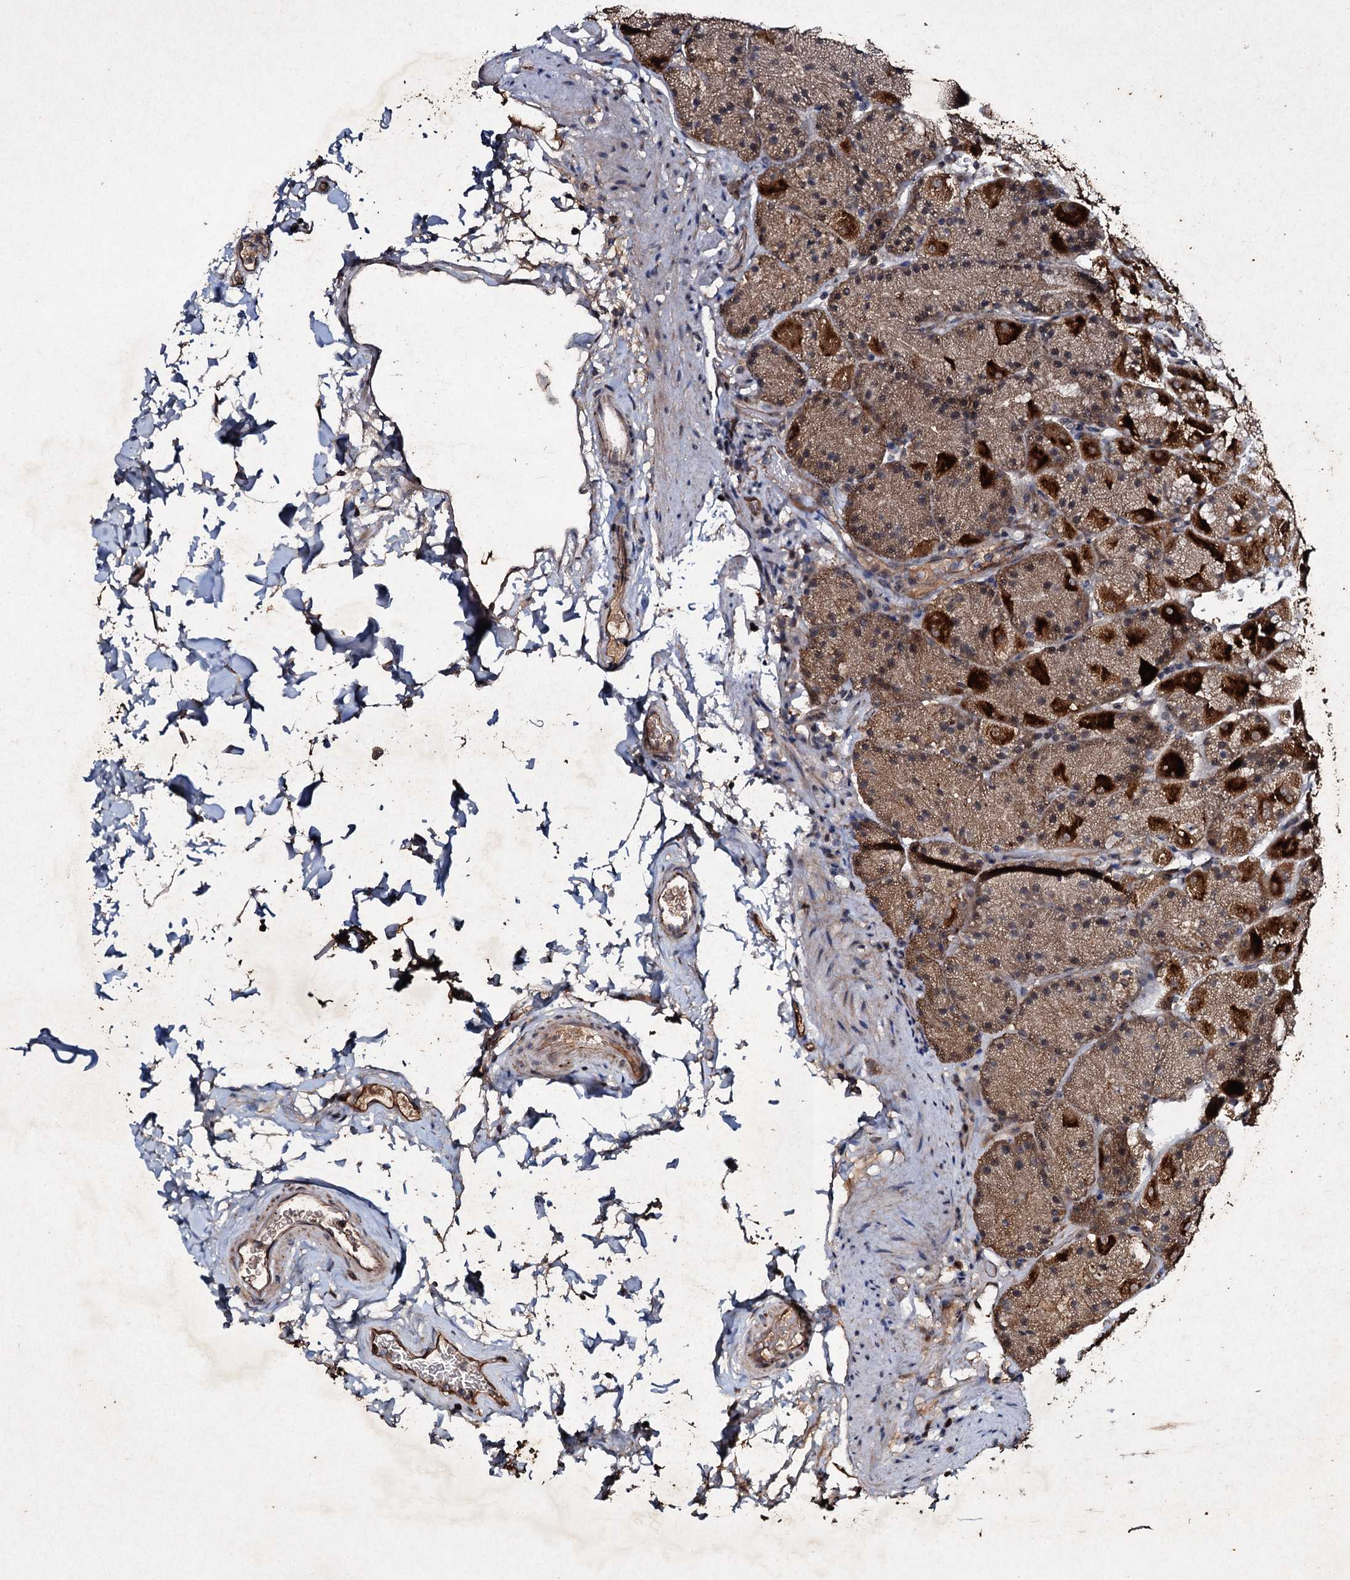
{"staining": {"intensity": "strong", "quantity": ">75%", "location": "cytoplasmic/membranous"}, "tissue": "stomach", "cell_type": "Glandular cells", "image_type": "normal", "snomed": [{"axis": "morphology", "description": "Normal tissue, NOS"}, {"axis": "topography", "description": "Stomach, upper"}, {"axis": "topography", "description": "Stomach, lower"}], "caption": "Benign stomach exhibits strong cytoplasmic/membranous positivity in about >75% of glandular cells.", "gene": "ADAMTS10", "patient": {"sex": "male", "age": 67}}